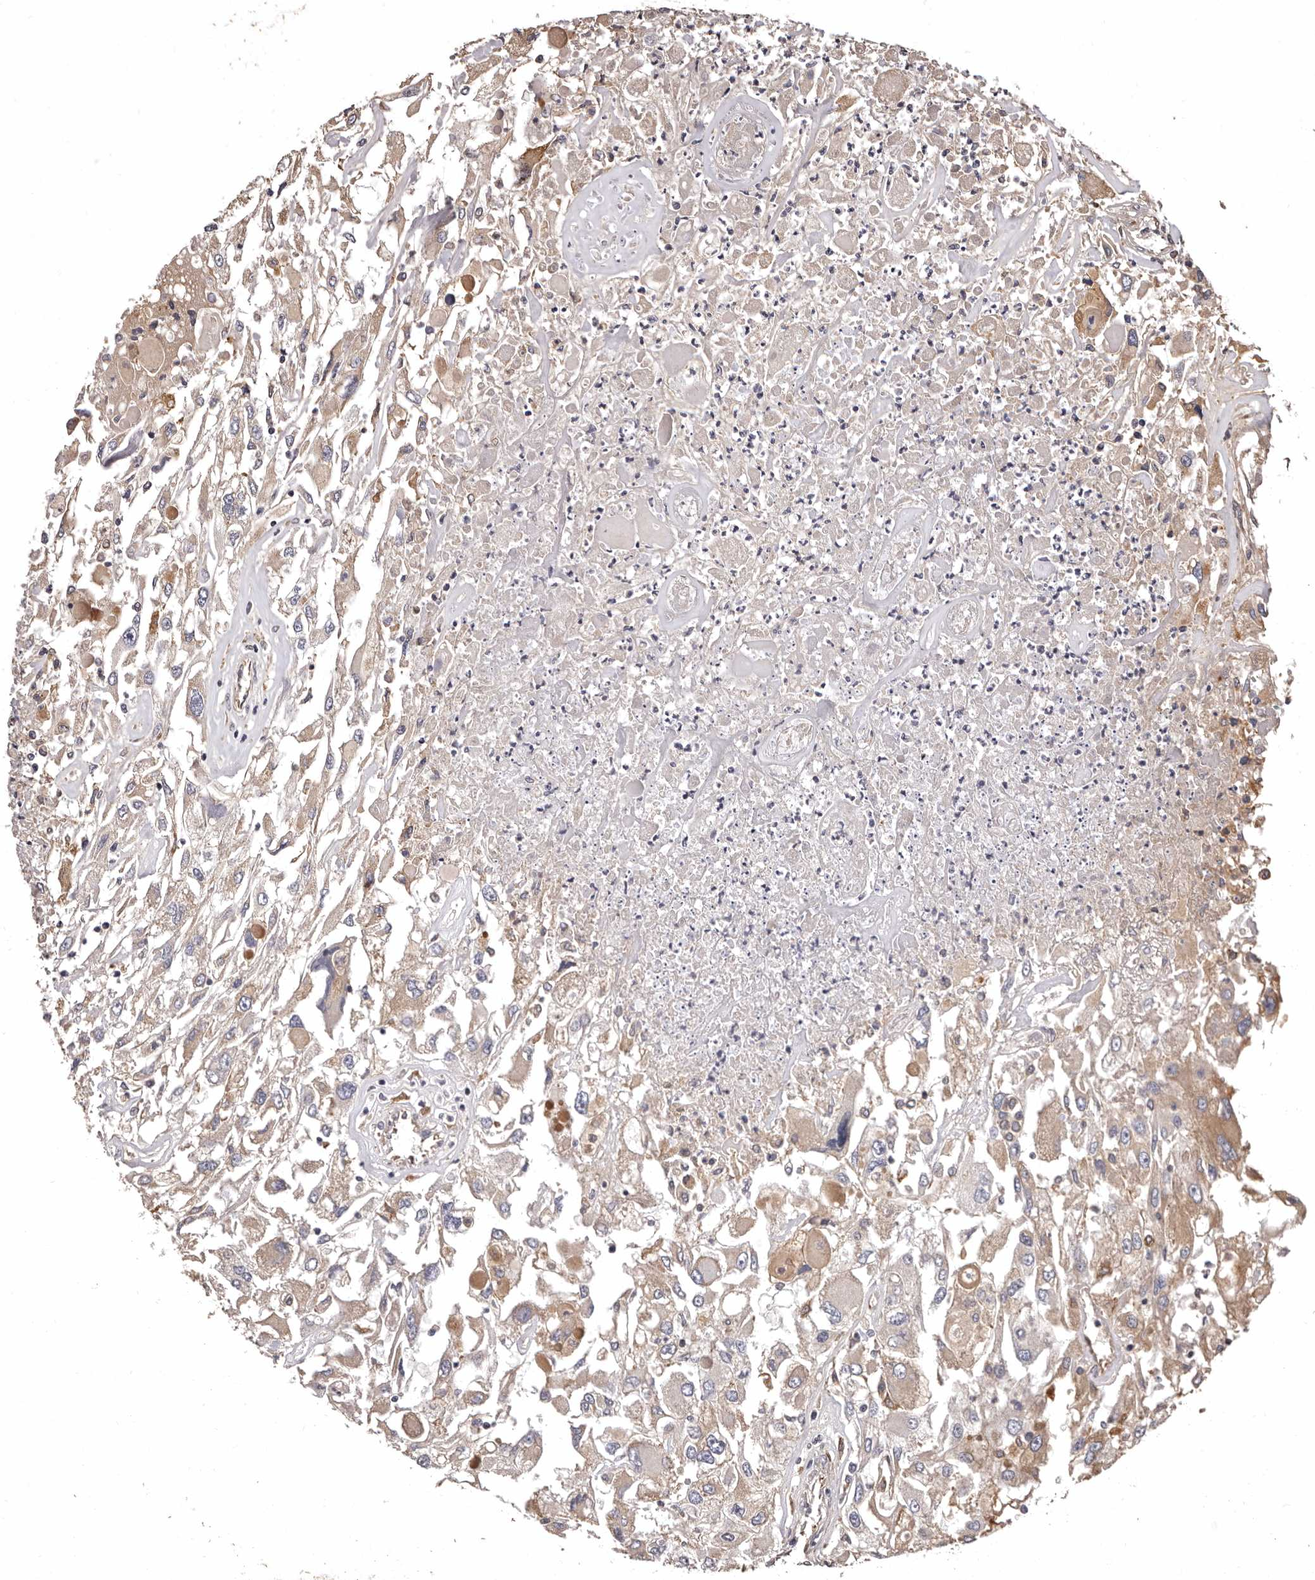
{"staining": {"intensity": "weak", "quantity": "<25%", "location": "cytoplasmic/membranous"}, "tissue": "renal cancer", "cell_type": "Tumor cells", "image_type": "cancer", "snomed": [{"axis": "morphology", "description": "Adenocarcinoma, NOS"}, {"axis": "topography", "description": "Kidney"}], "caption": "IHC of adenocarcinoma (renal) displays no staining in tumor cells.", "gene": "ETNK1", "patient": {"sex": "female", "age": 52}}